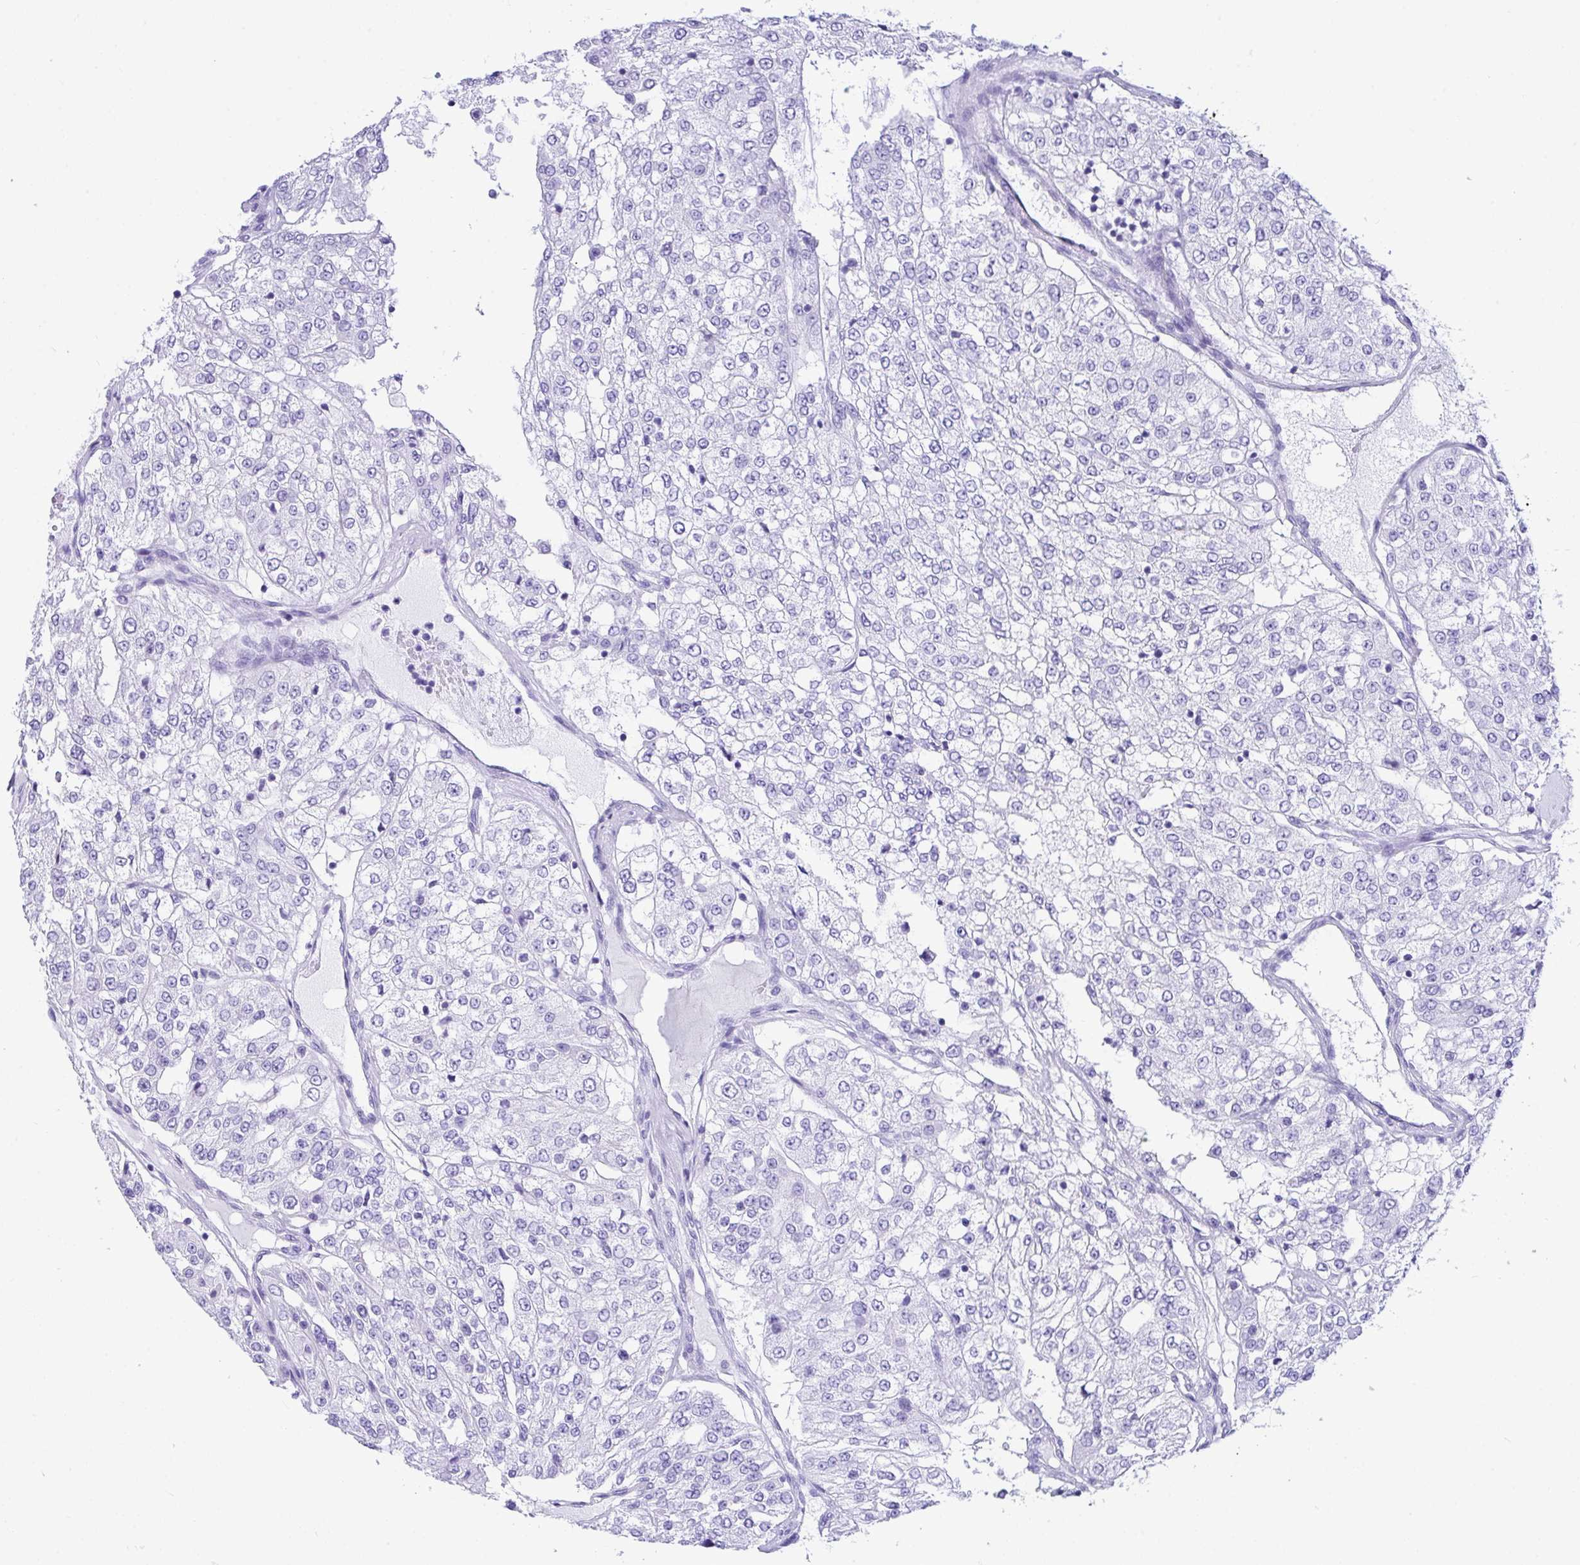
{"staining": {"intensity": "negative", "quantity": "none", "location": "none"}, "tissue": "renal cancer", "cell_type": "Tumor cells", "image_type": "cancer", "snomed": [{"axis": "morphology", "description": "Adenocarcinoma, NOS"}, {"axis": "topography", "description": "Kidney"}], "caption": "There is no significant expression in tumor cells of renal cancer (adenocarcinoma).", "gene": "BEST4", "patient": {"sex": "female", "age": 63}}